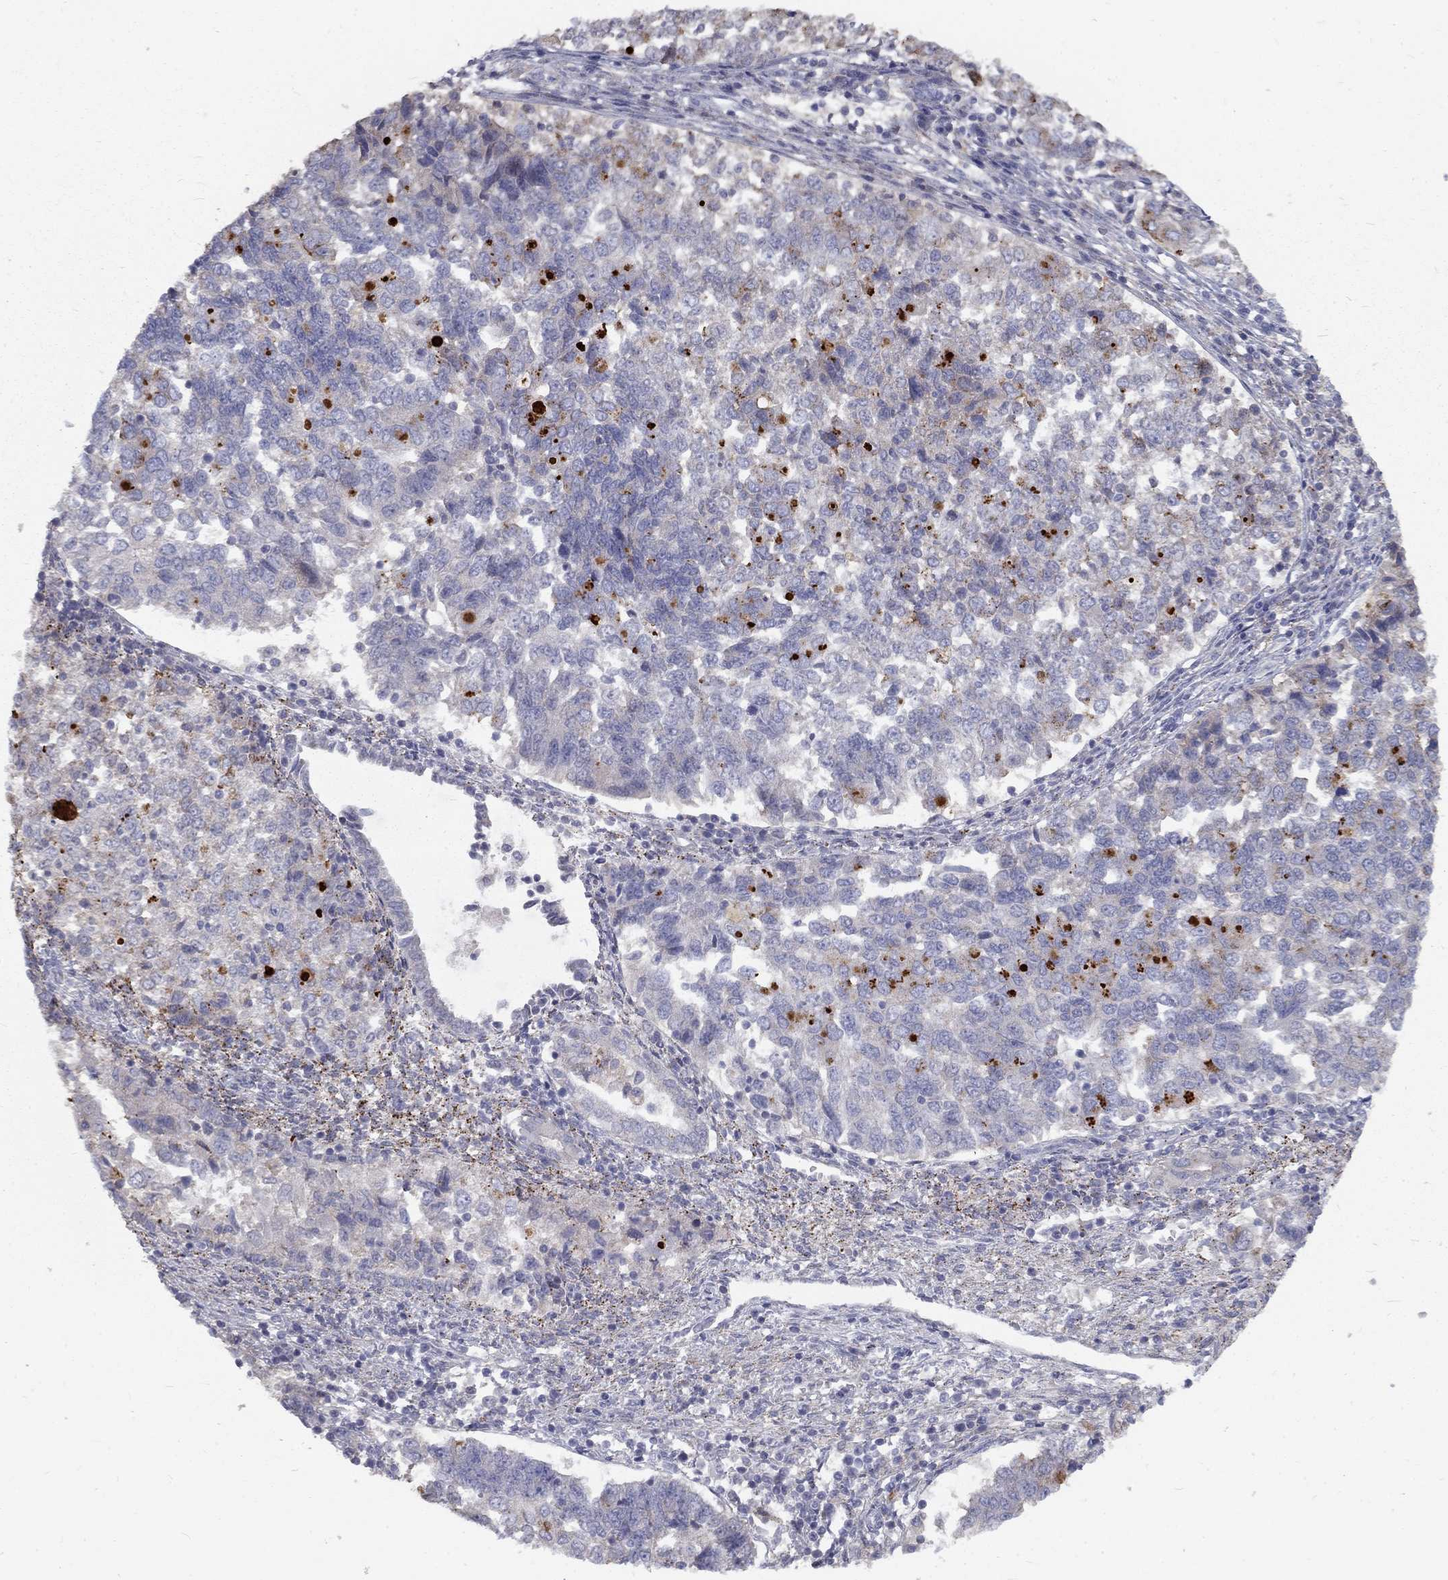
{"staining": {"intensity": "moderate", "quantity": "<25%", "location": "cytoplasmic/membranous"}, "tissue": "endometrial cancer", "cell_type": "Tumor cells", "image_type": "cancer", "snomed": [{"axis": "morphology", "description": "Adenocarcinoma, NOS"}, {"axis": "topography", "description": "Endometrium"}], "caption": "Protein staining of endometrial adenocarcinoma tissue reveals moderate cytoplasmic/membranous expression in about <25% of tumor cells. Nuclei are stained in blue.", "gene": "EPDR1", "patient": {"sex": "female", "age": 43}}